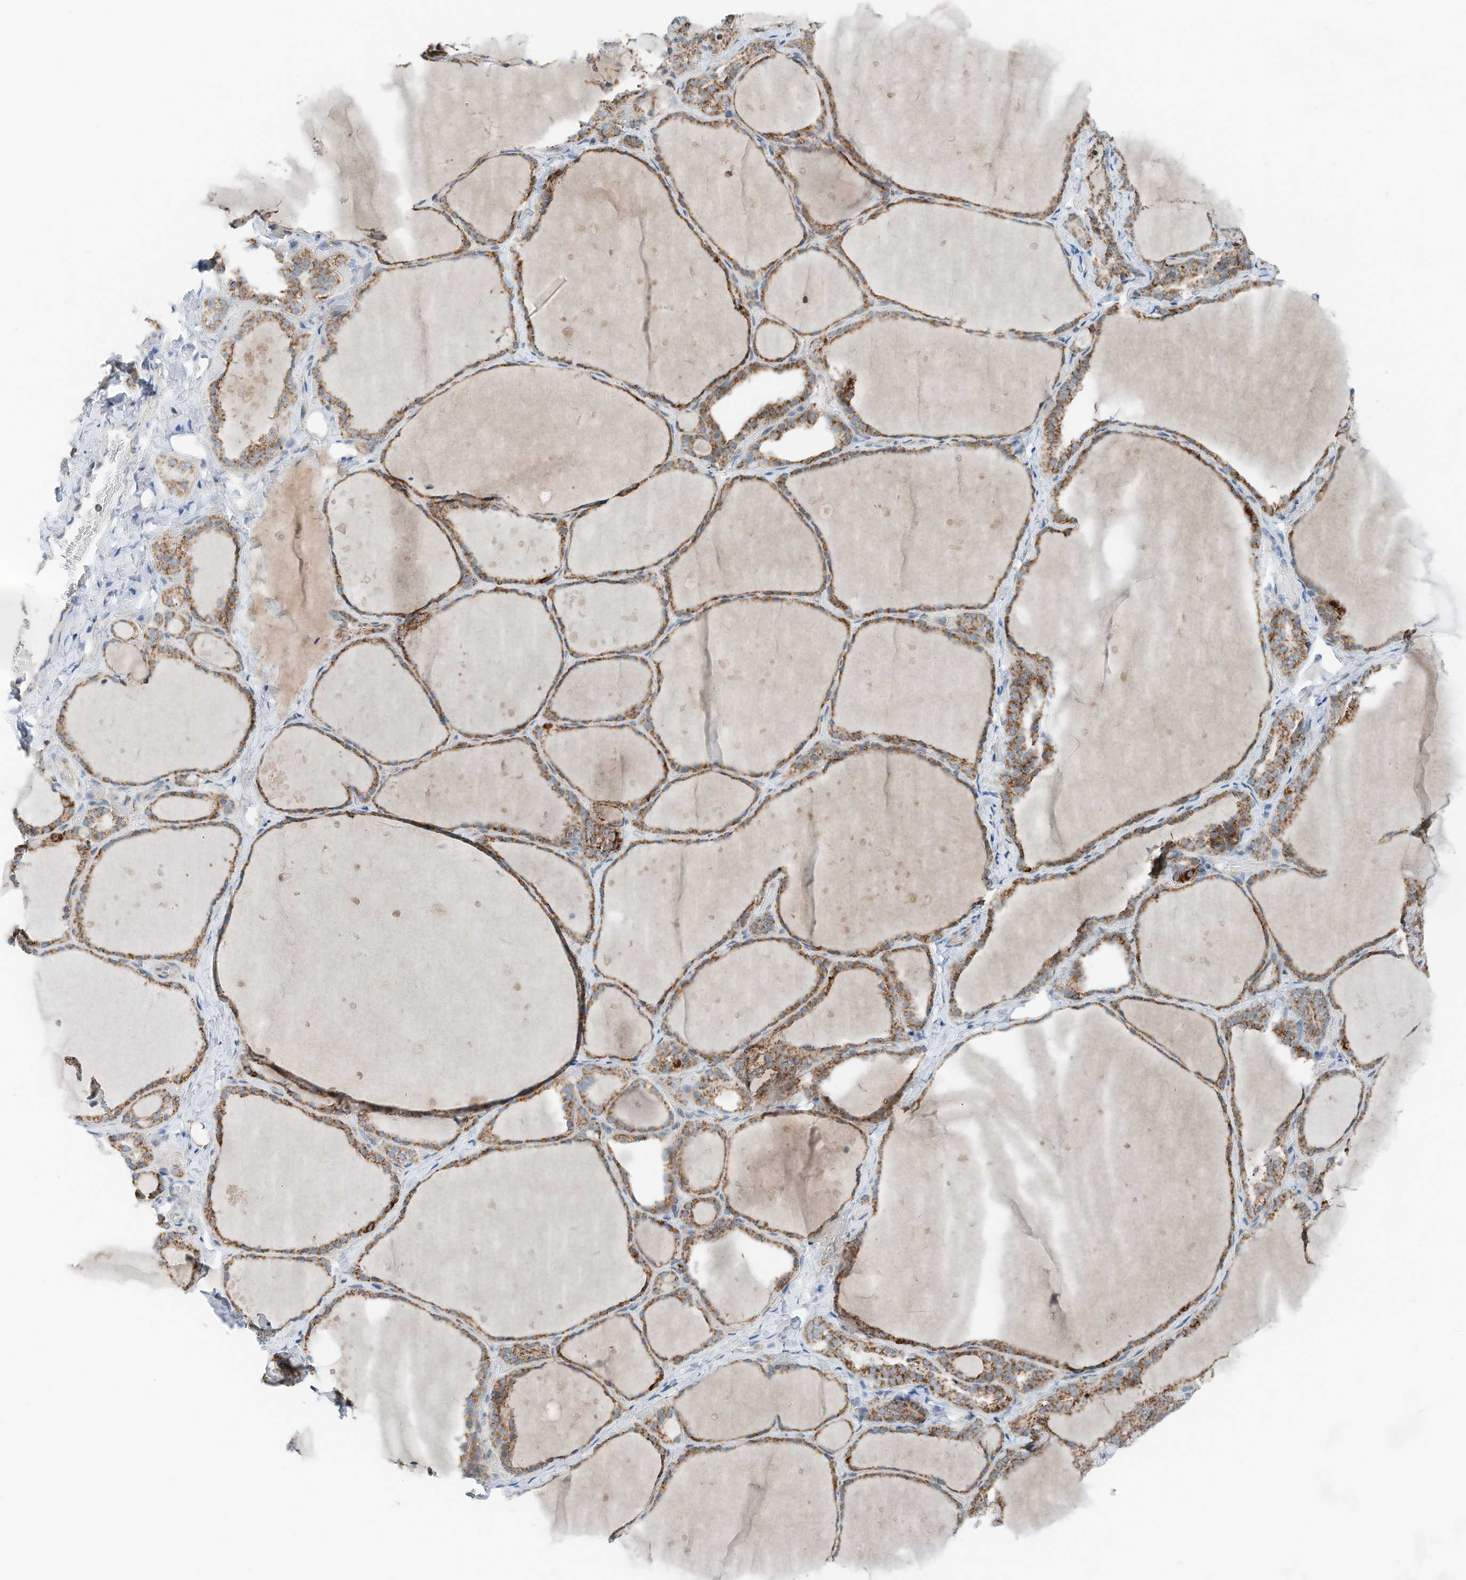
{"staining": {"intensity": "moderate", "quantity": ">75%", "location": "cytoplasmic/membranous"}, "tissue": "thyroid gland", "cell_type": "Glandular cells", "image_type": "normal", "snomed": [{"axis": "morphology", "description": "Normal tissue, NOS"}, {"axis": "topography", "description": "Thyroid gland"}], "caption": "Thyroid gland stained with a brown dye reveals moderate cytoplasmic/membranous positive staining in about >75% of glandular cells.", "gene": "RMND1", "patient": {"sex": "female", "age": 44}}